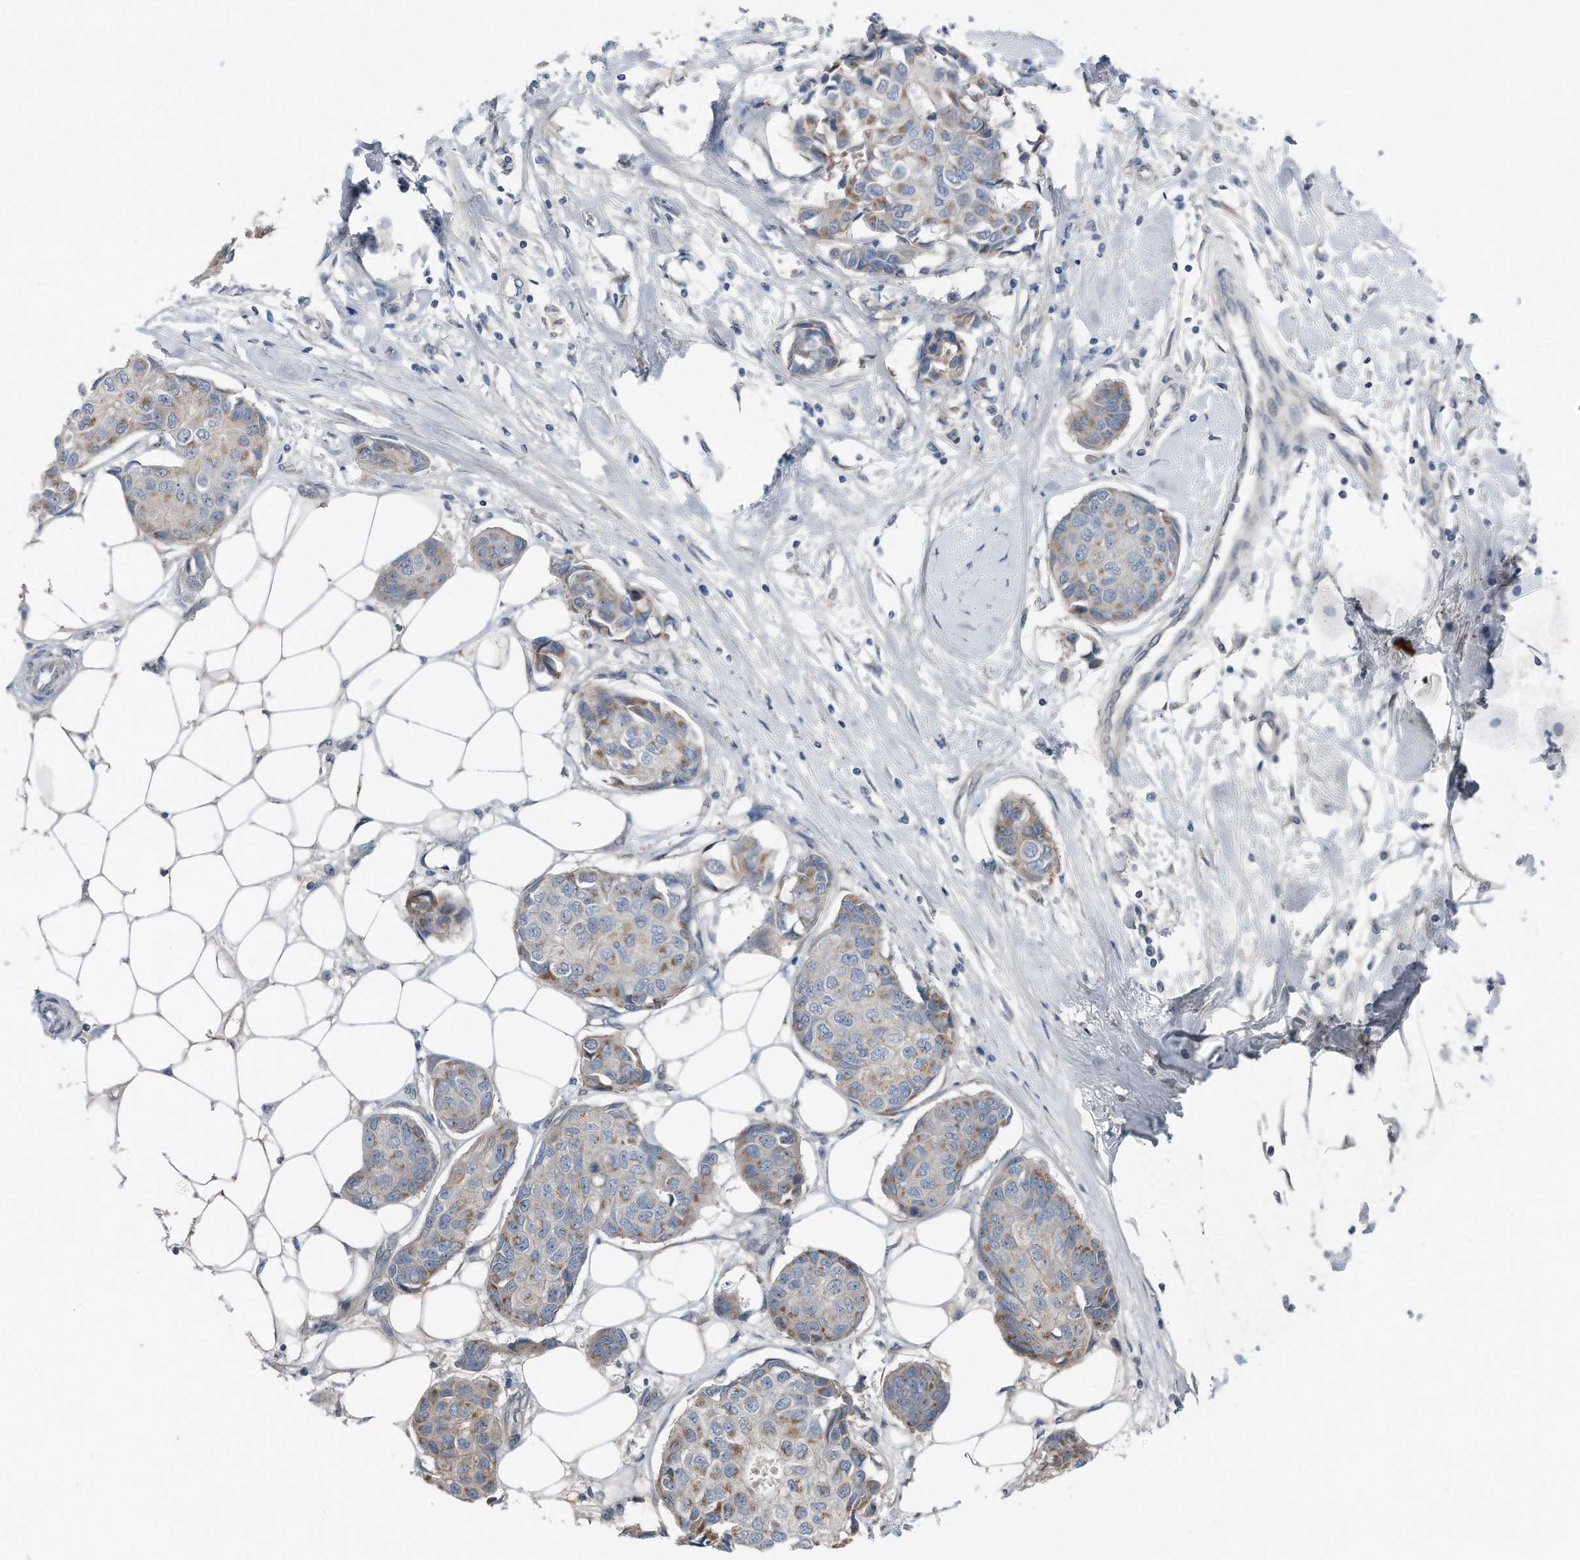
{"staining": {"intensity": "moderate", "quantity": "<25%", "location": "cytoplasmic/membranous"}, "tissue": "breast cancer", "cell_type": "Tumor cells", "image_type": "cancer", "snomed": [{"axis": "morphology", "description": "Duct carcinoma"}, {"axis": "topography", "description": "Breast"}], "caption": "Moderate cytoplasmic/membranous expression is present in about <25% of tumor cells in invasive ductal carcinoma (breast).", "gene": "YRDC", "patient": {"sex": "female", "age": 80}}